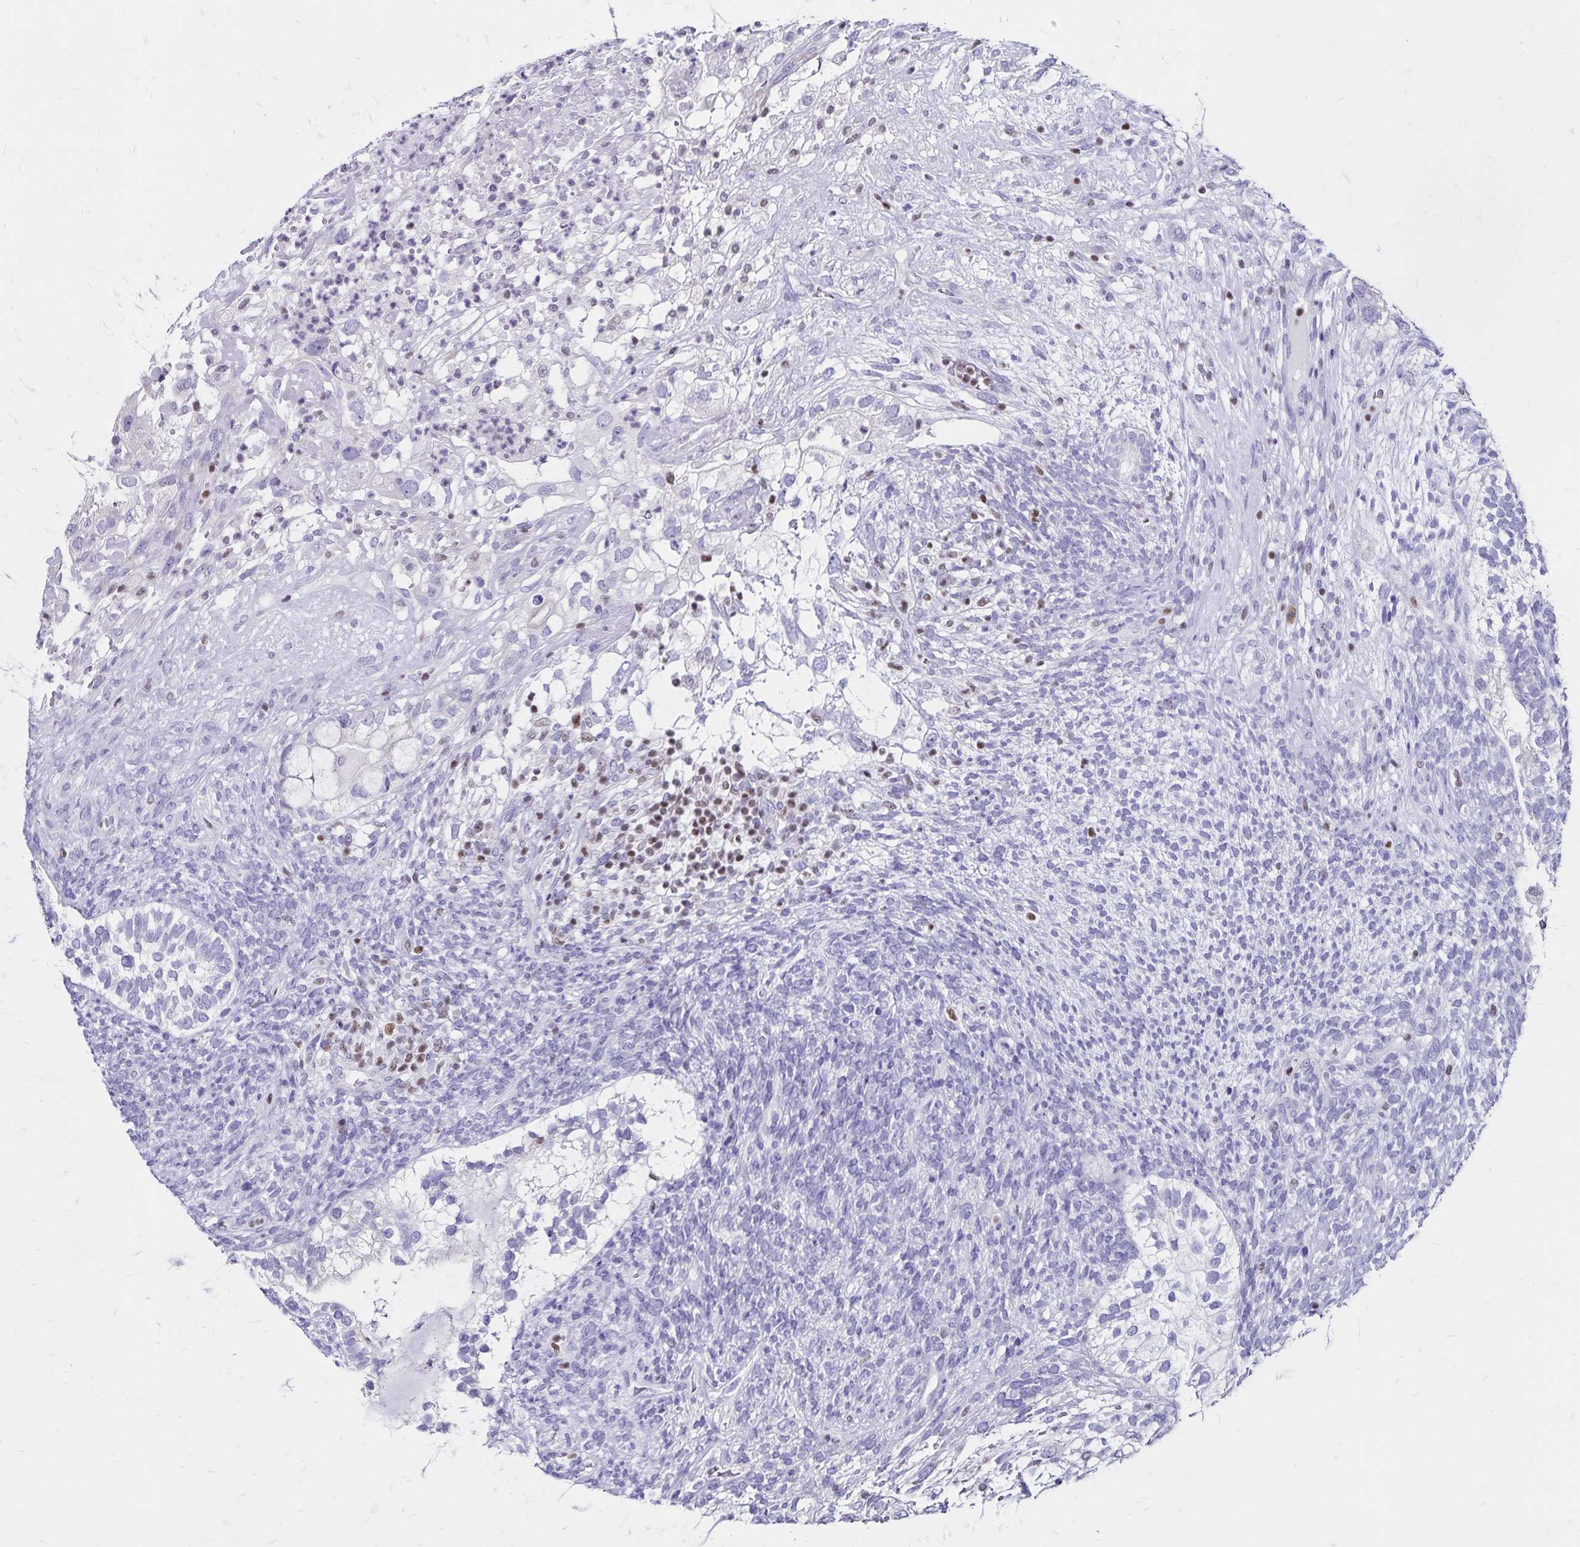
{"staining": {"intensity": "negative", "quantity": "none", "location": "none"}, "tissue": "testis cancer", "cell_type": "Tumor cells", "image_type": "cancer", "snomed": [{"axis": "morphology", "description": "Seminoma, NOS"}, {"axis": "morphology", "description": "Carcinoma, Embryonal, NOS"}, {"axis": "topography", "description": "Testis"}], "caption": "High power microscopy histopathology image of an immunohistochemistry photomicrograph of testis cancer (seminoma), revealing no significant expression in tumor cells. (DAB immunohistochemistry visualized using brightfield microscopy, high magnification).", "gene": "IKZF1", "patient": {"sex": "male", "age": 41}}